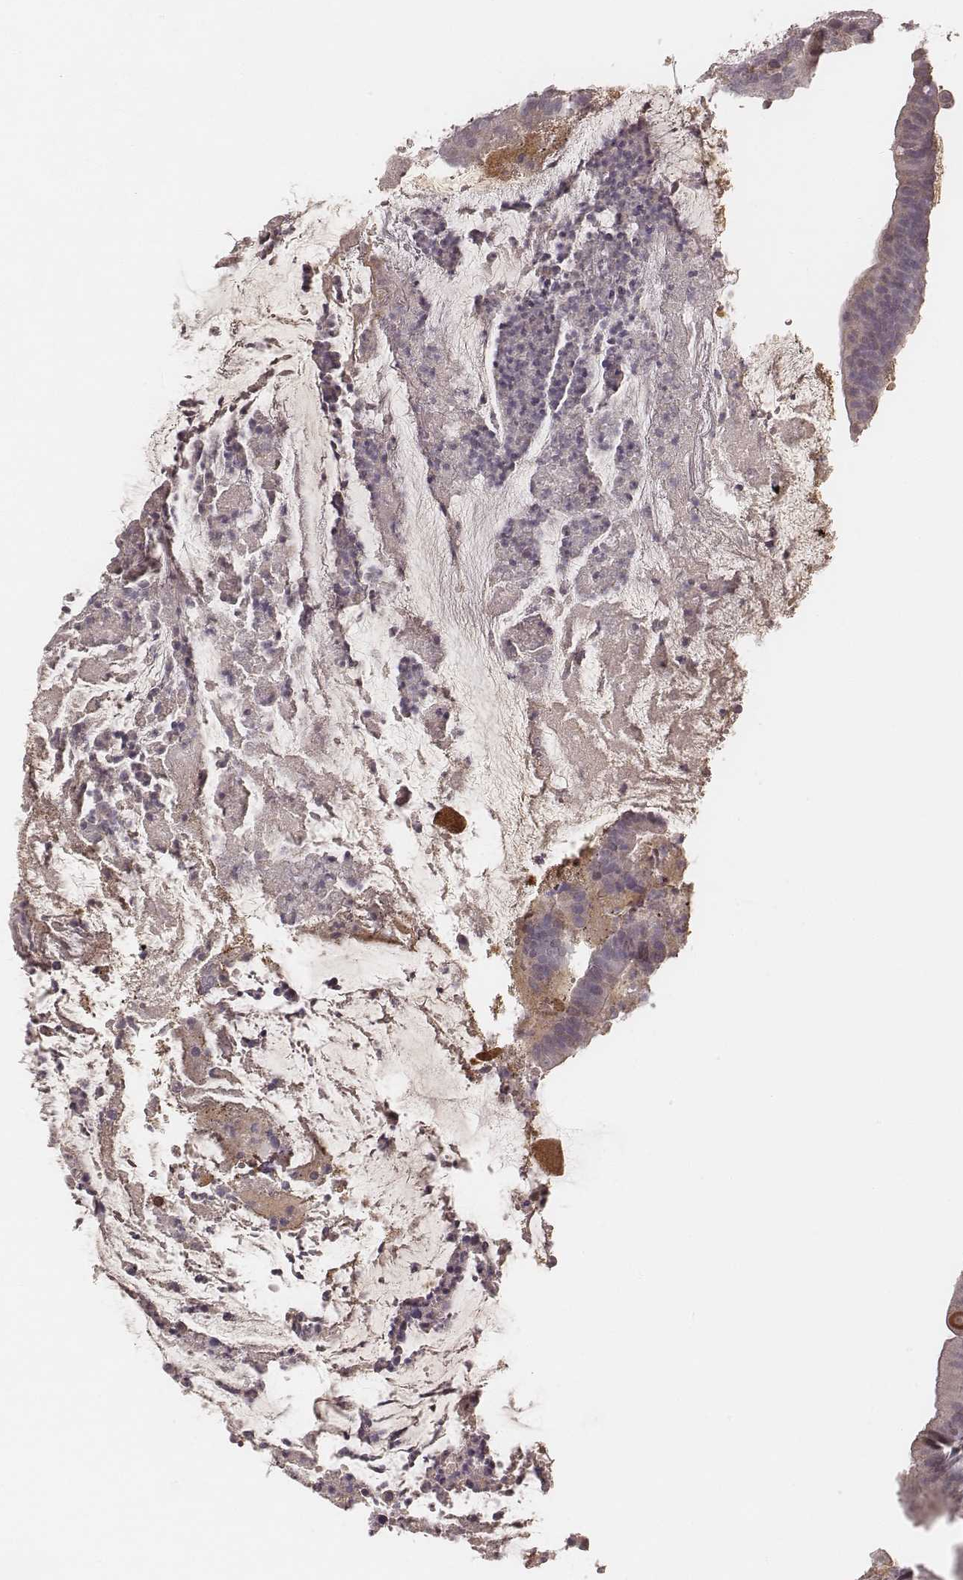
{"staining": {"intensity": "negative", "quantity": "none", "location": "none"}, "tissue": "colorectal cancer", "cell_type": "Tumor cells", "image_type": "cancer", "snomed": [{"axis": "morphology", "description": "Adenocarcinoma, NOS"}, {"axis": "topography", "description": "Colon"}], "caption": "DAB (3,3'-diaminobenzidine) immunohistochemical staining of colorectal cancer reveals no significant staining in tumor cells.", "gene": "CD8A", "patient": {"sex": "female", "age": 43}}